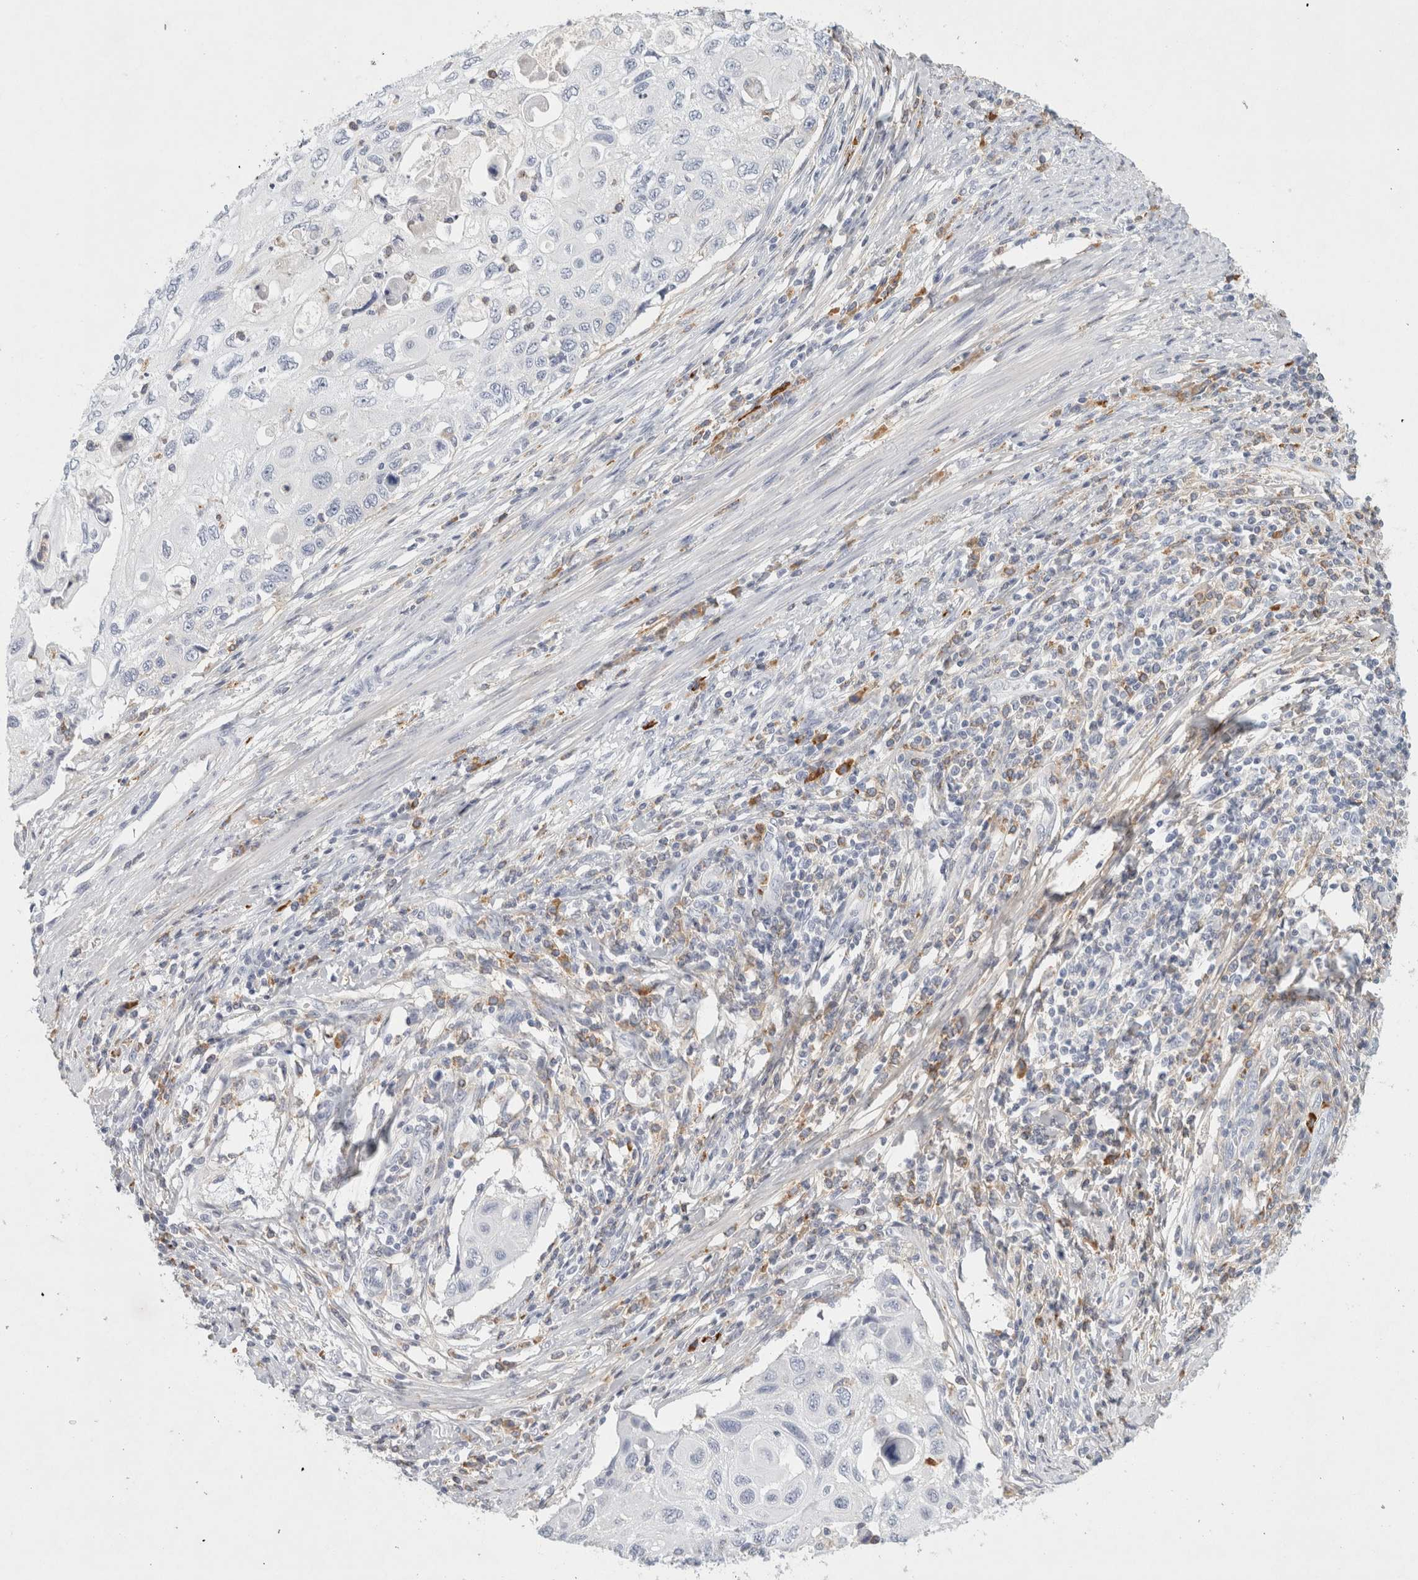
{"staining": {"intensity": "negative", "quantity": "none", "location": "none"}, "tissue": "cervical cancer", "cell_type": "Tumor cells", "image_type": "cancer", "snomed": [{"axis": "morphology", "description": "Squamous cell carcinoma, NOS"}, {"axis": "topography", "description": "Cervix"}], "caption": "This is an IHC photomicrograph of cervical cancer (squamous cell carcinoma). There is no staining in tumor cells.", "gene": "FGL2", "patient": {"sex": "female", "age": 70}}